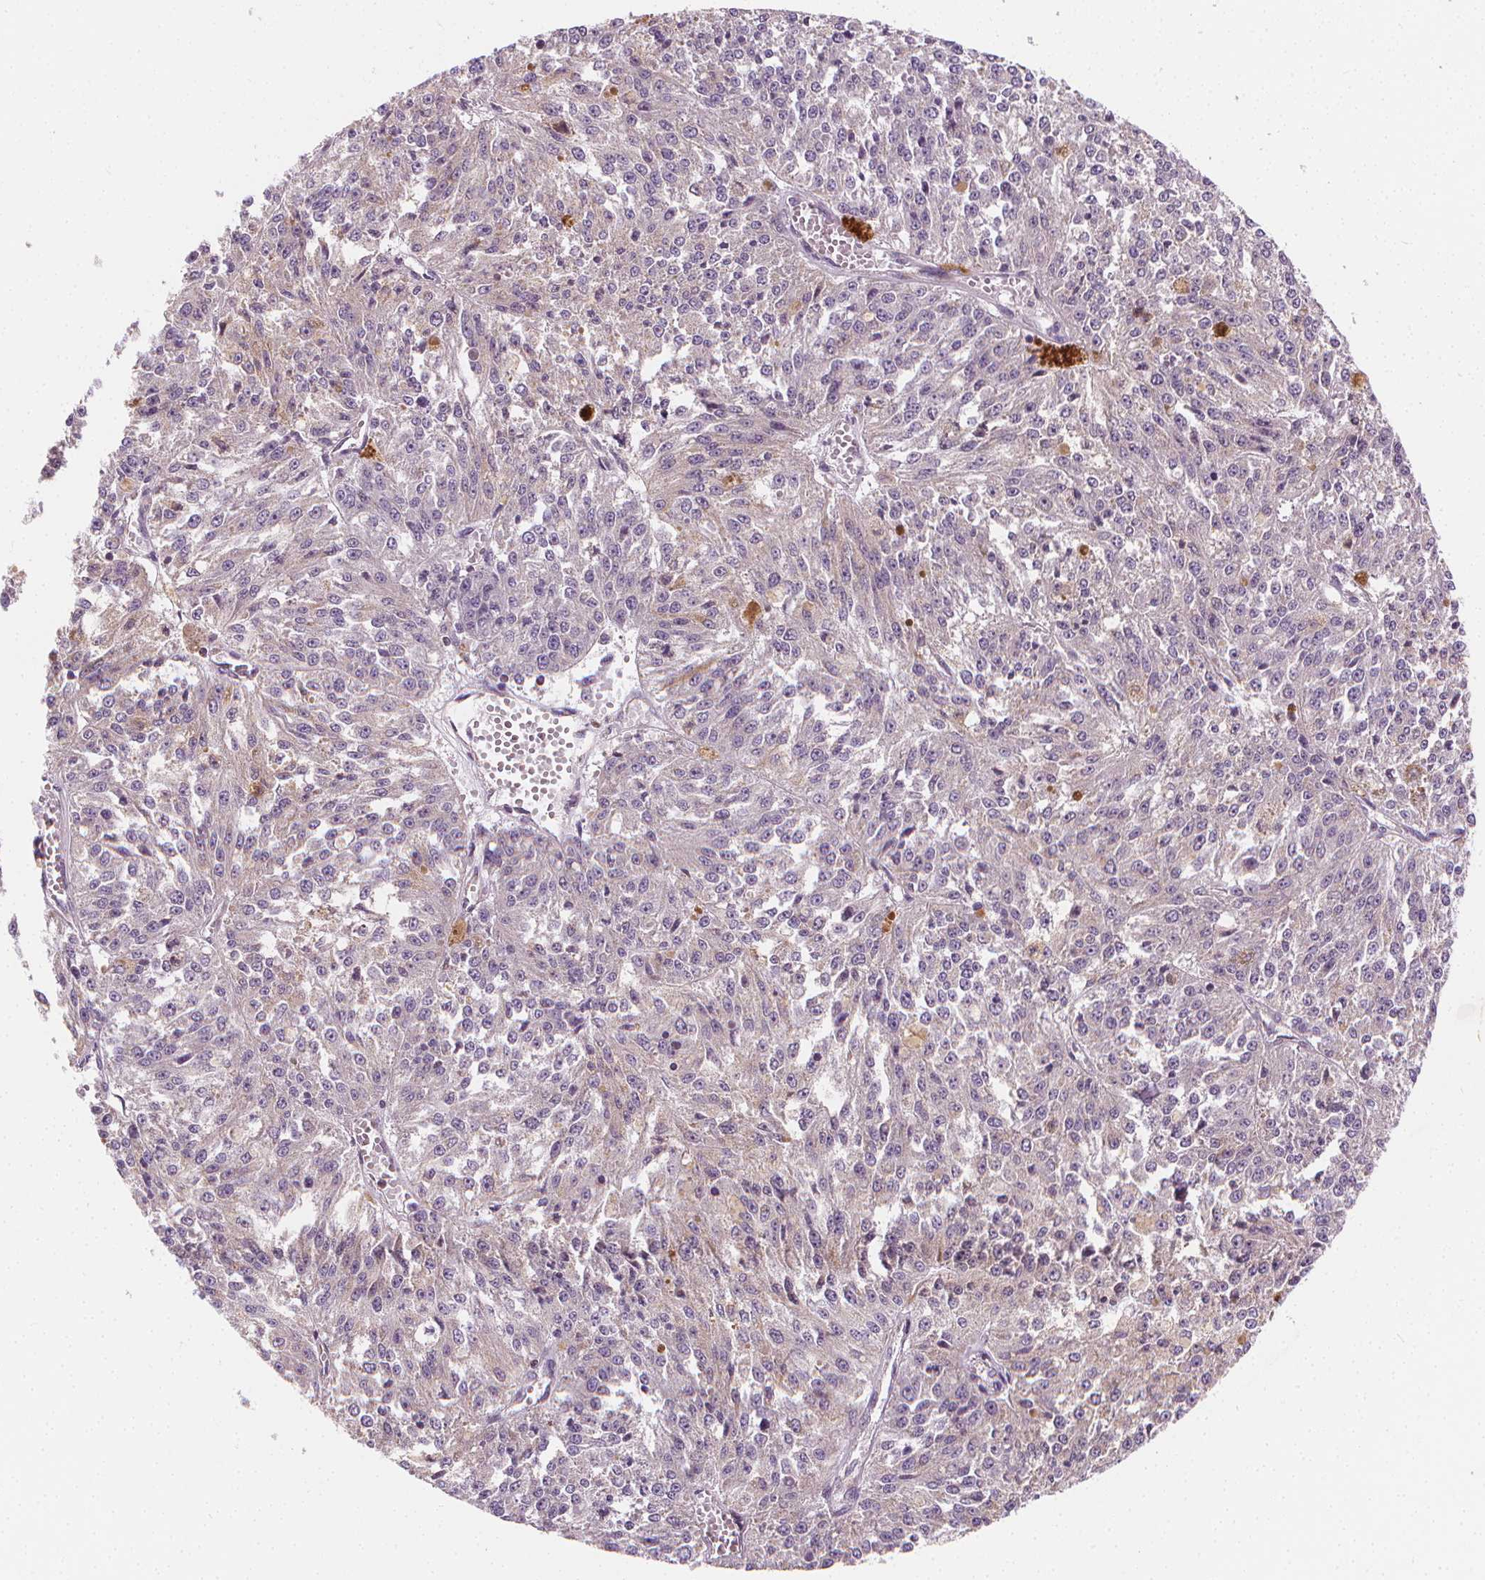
{"staining": {"intensity": "negative", "quantity": "none", "location": "none"}, "tissue": "melanoma", "cell_type": "Tumor cells", "image_type": "cancer", "snomed": [{"axis": "morphology", "description": "Malignant melanoma, Metastatic site"}, {"axis": "topography", "description": "Lymph node"}], "caption": "This is an immunohistochemistry (IHC) image of melanoma. There is no staining in tumor cells.", "gene": "RAB20", "patient": {"sex": "female", "age": 64}}